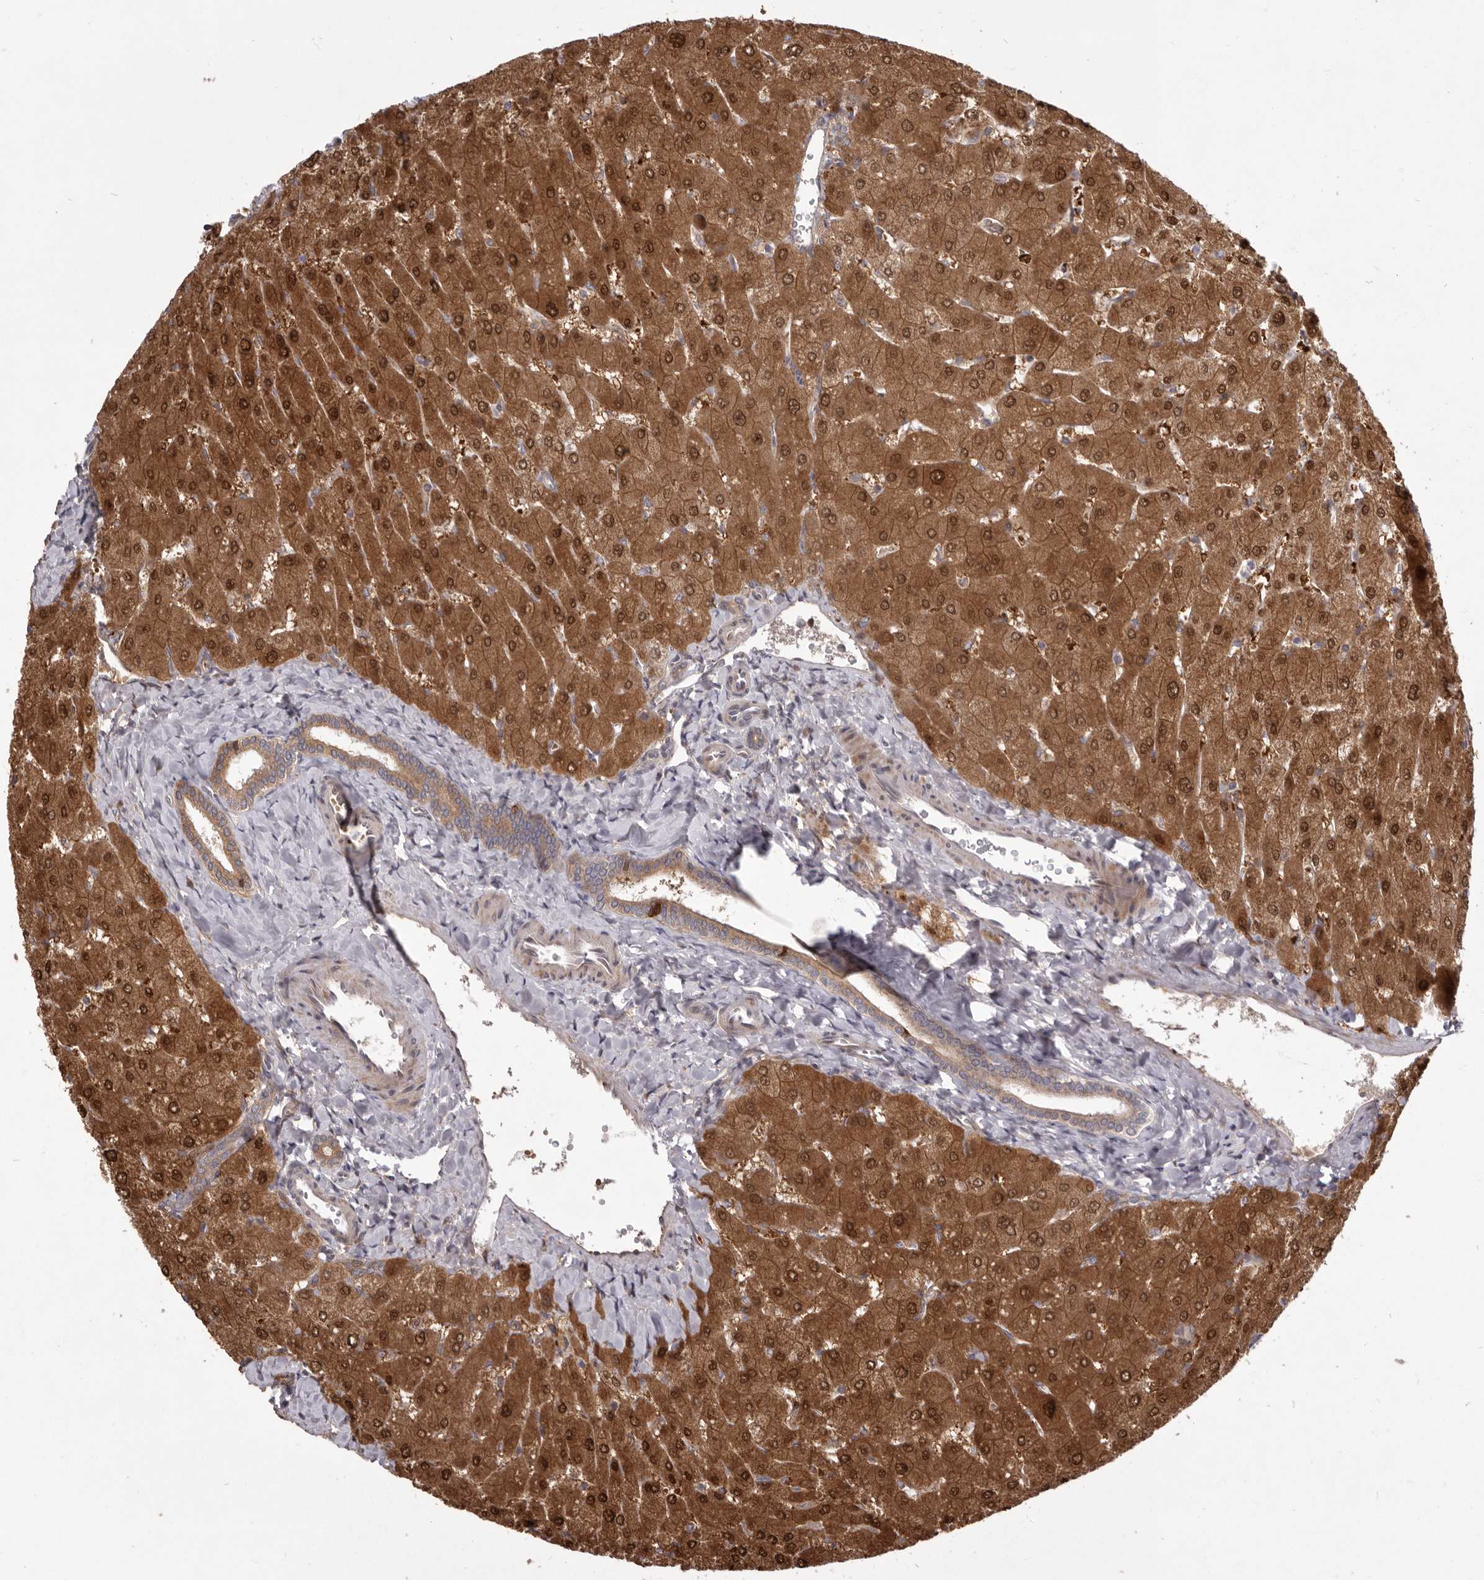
{"staining": {"intensity": "moderate", "quantity": ">75%", "location": "cytoplasmic/membranous"}, "tissue": "liver", "cell_type": "Cholangiocytes", "image_type": "normal", "snomed": [{"axis": "morphology", "description": "Normal tissue, NOS"}, {"axis": "topography", "description": "Liver"}], "caption": "About >75% of cholangiocytes in benign human liver reveal moderate cytoplasmic/membranous protein staining as visualized by brown immunohistochemical staining.", "gene": "TBC1D8B", "patient": {"sex": "male", "age": 55}}